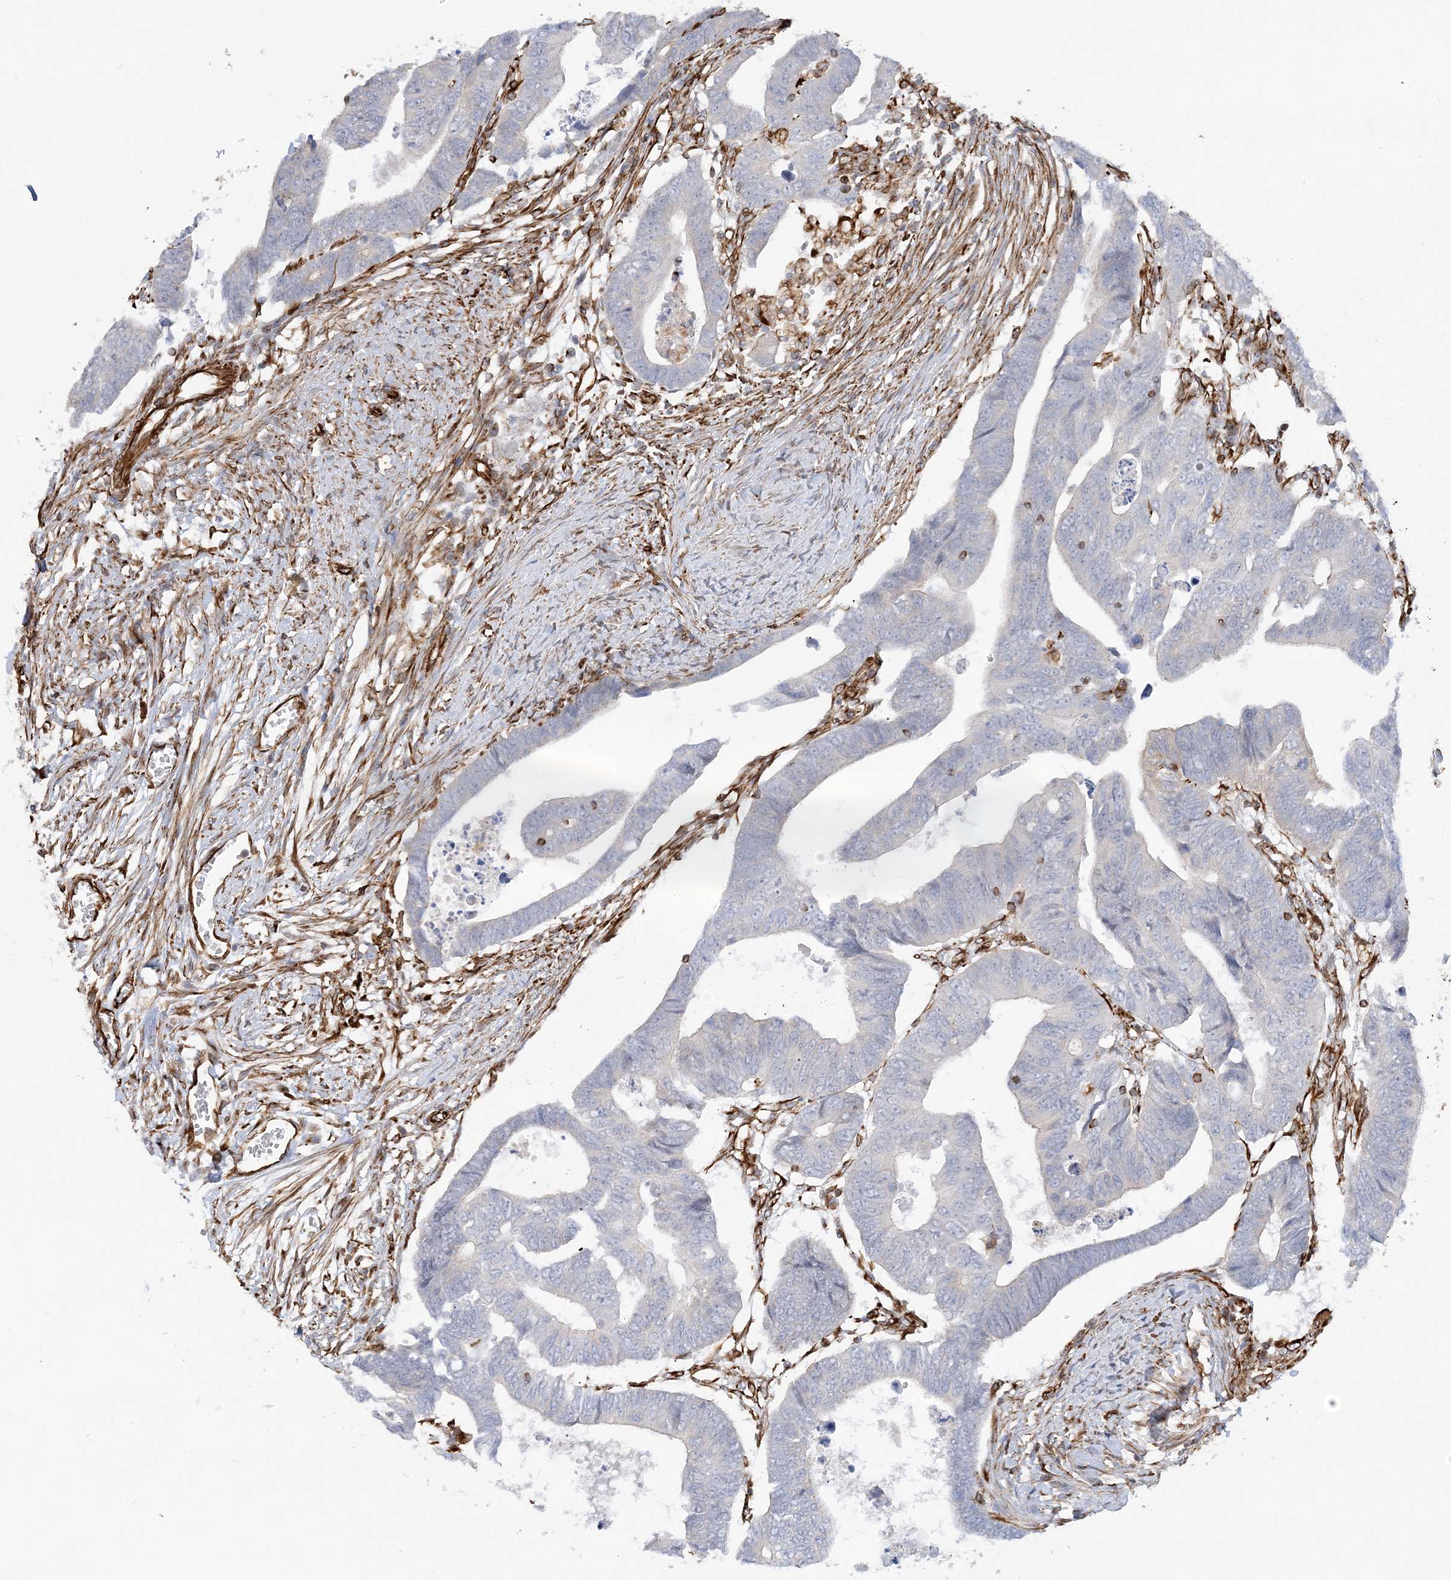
{"staining": {"intensity": "negative", "quantity": "none", "location": "none"}, "tissue": "colorectal cancer", "cell_type": "Tumor cells", "image_type": "cancer", "snomed": [{"axis": "morphology", "description": "Adenocarcinoma, NOS"}, {"axis": "topography", "description": "Rectum"}], "caption": "Immunohistochemical staining of adenocarcinoma (colorectal) displays no significant staining in tumor cells.", "gene": "SCLT1", "patient": {"sex": "female", "age": 65}}